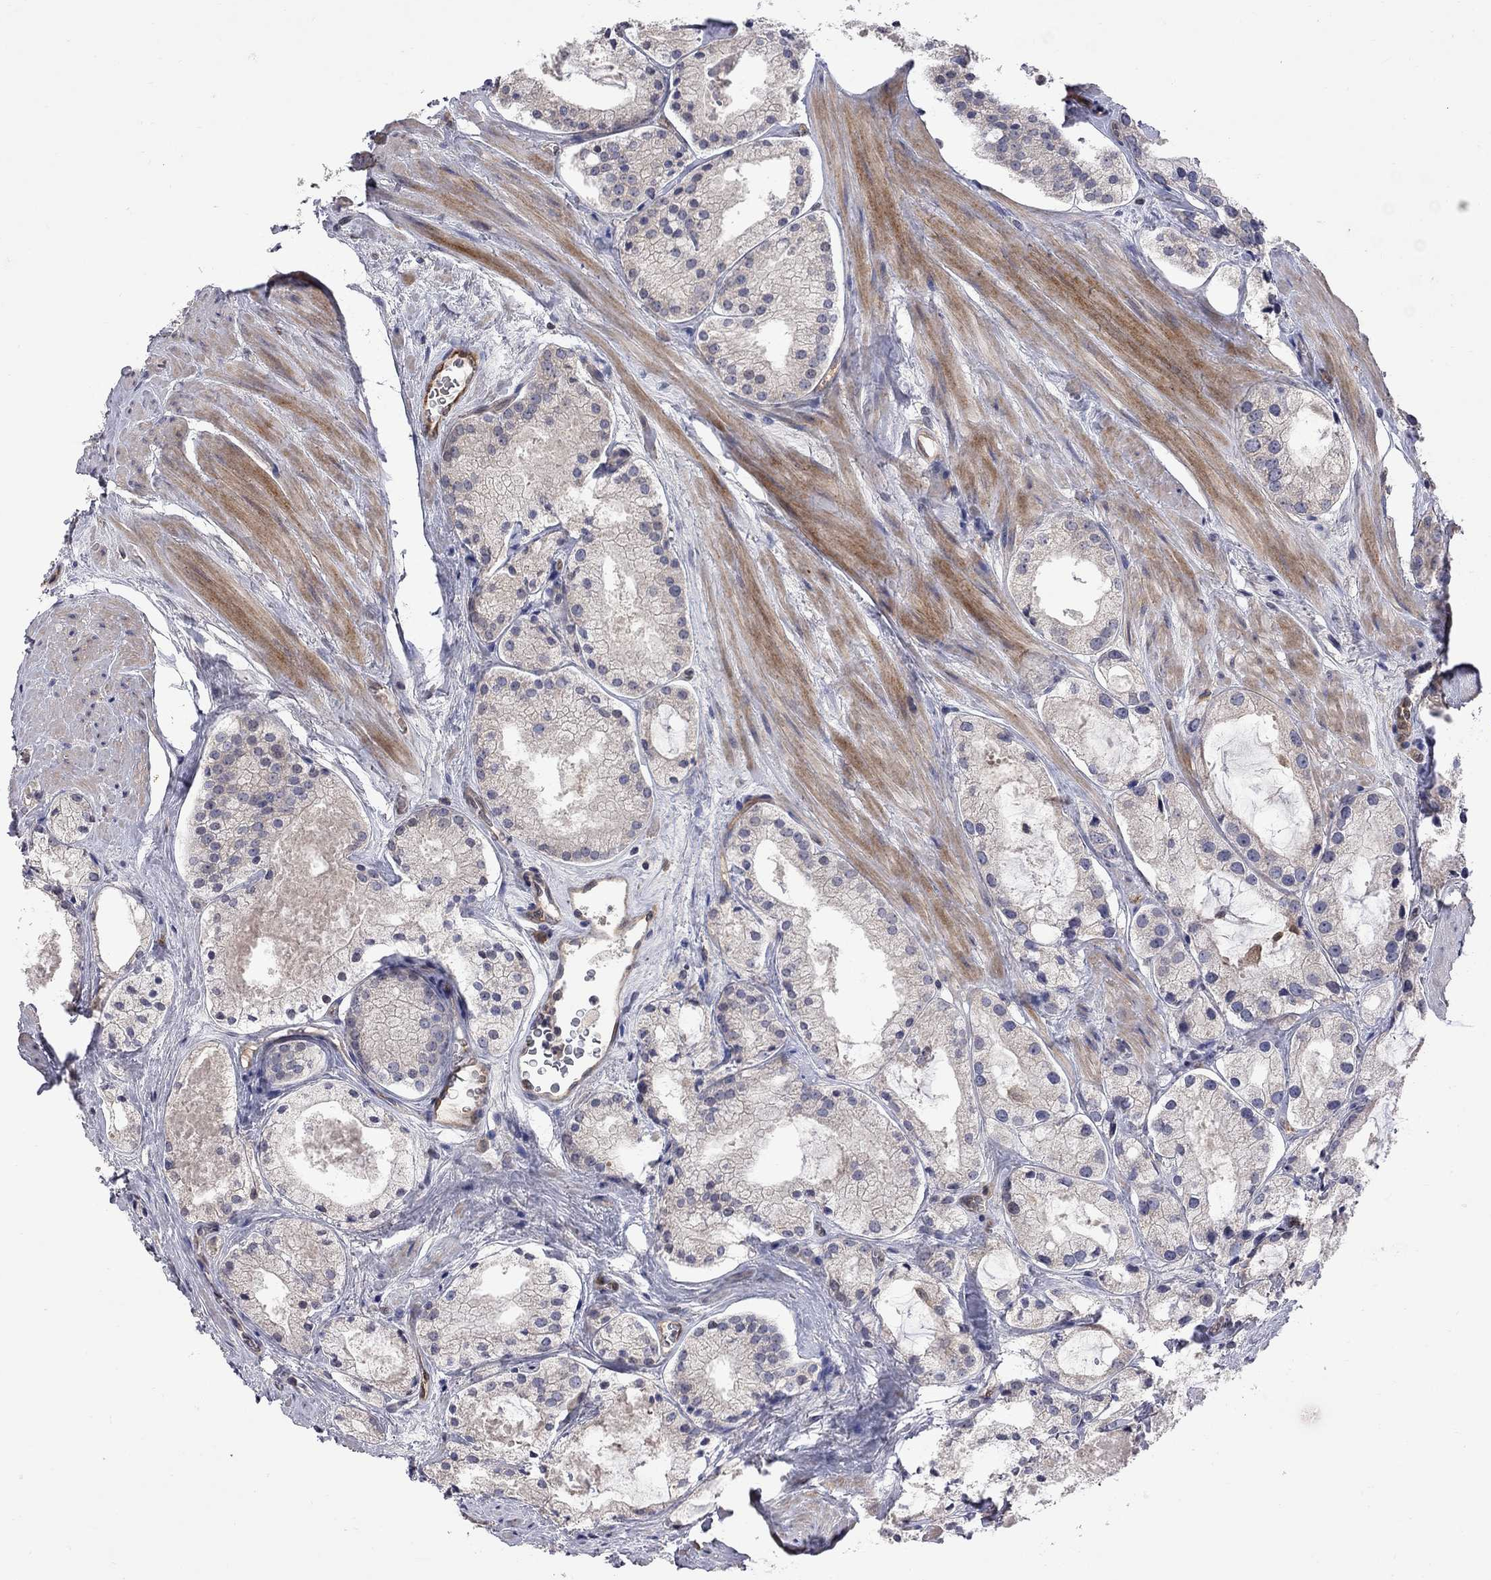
{"staining": {"intensity": "negative", "quantity": "none", "location": "none"}, "tissue": "prostate cancer", "cell_type": "Tumor cells", "image_type": "cancer", "snomed": [{"axis": "morphology", "description": "Adenocarcinoma, NOS"}, {"axis": "morphology", "description": "Adenocarcinoma, High grade"}, {"axis": "topography", "description": "Prostate"}], "caption": "DAB (3,3'-diaminobenzidine) immunohistochemical staining of prostate cancer demonstrates no significant staining in tumor cells. (Brightfield microscopy of DAB (3,3'-diaminobenzidine) immunohistochemistry (IHC) at high magnification).", "gene": "ABI3", "patient": {"sex": "male", "age": 64}}